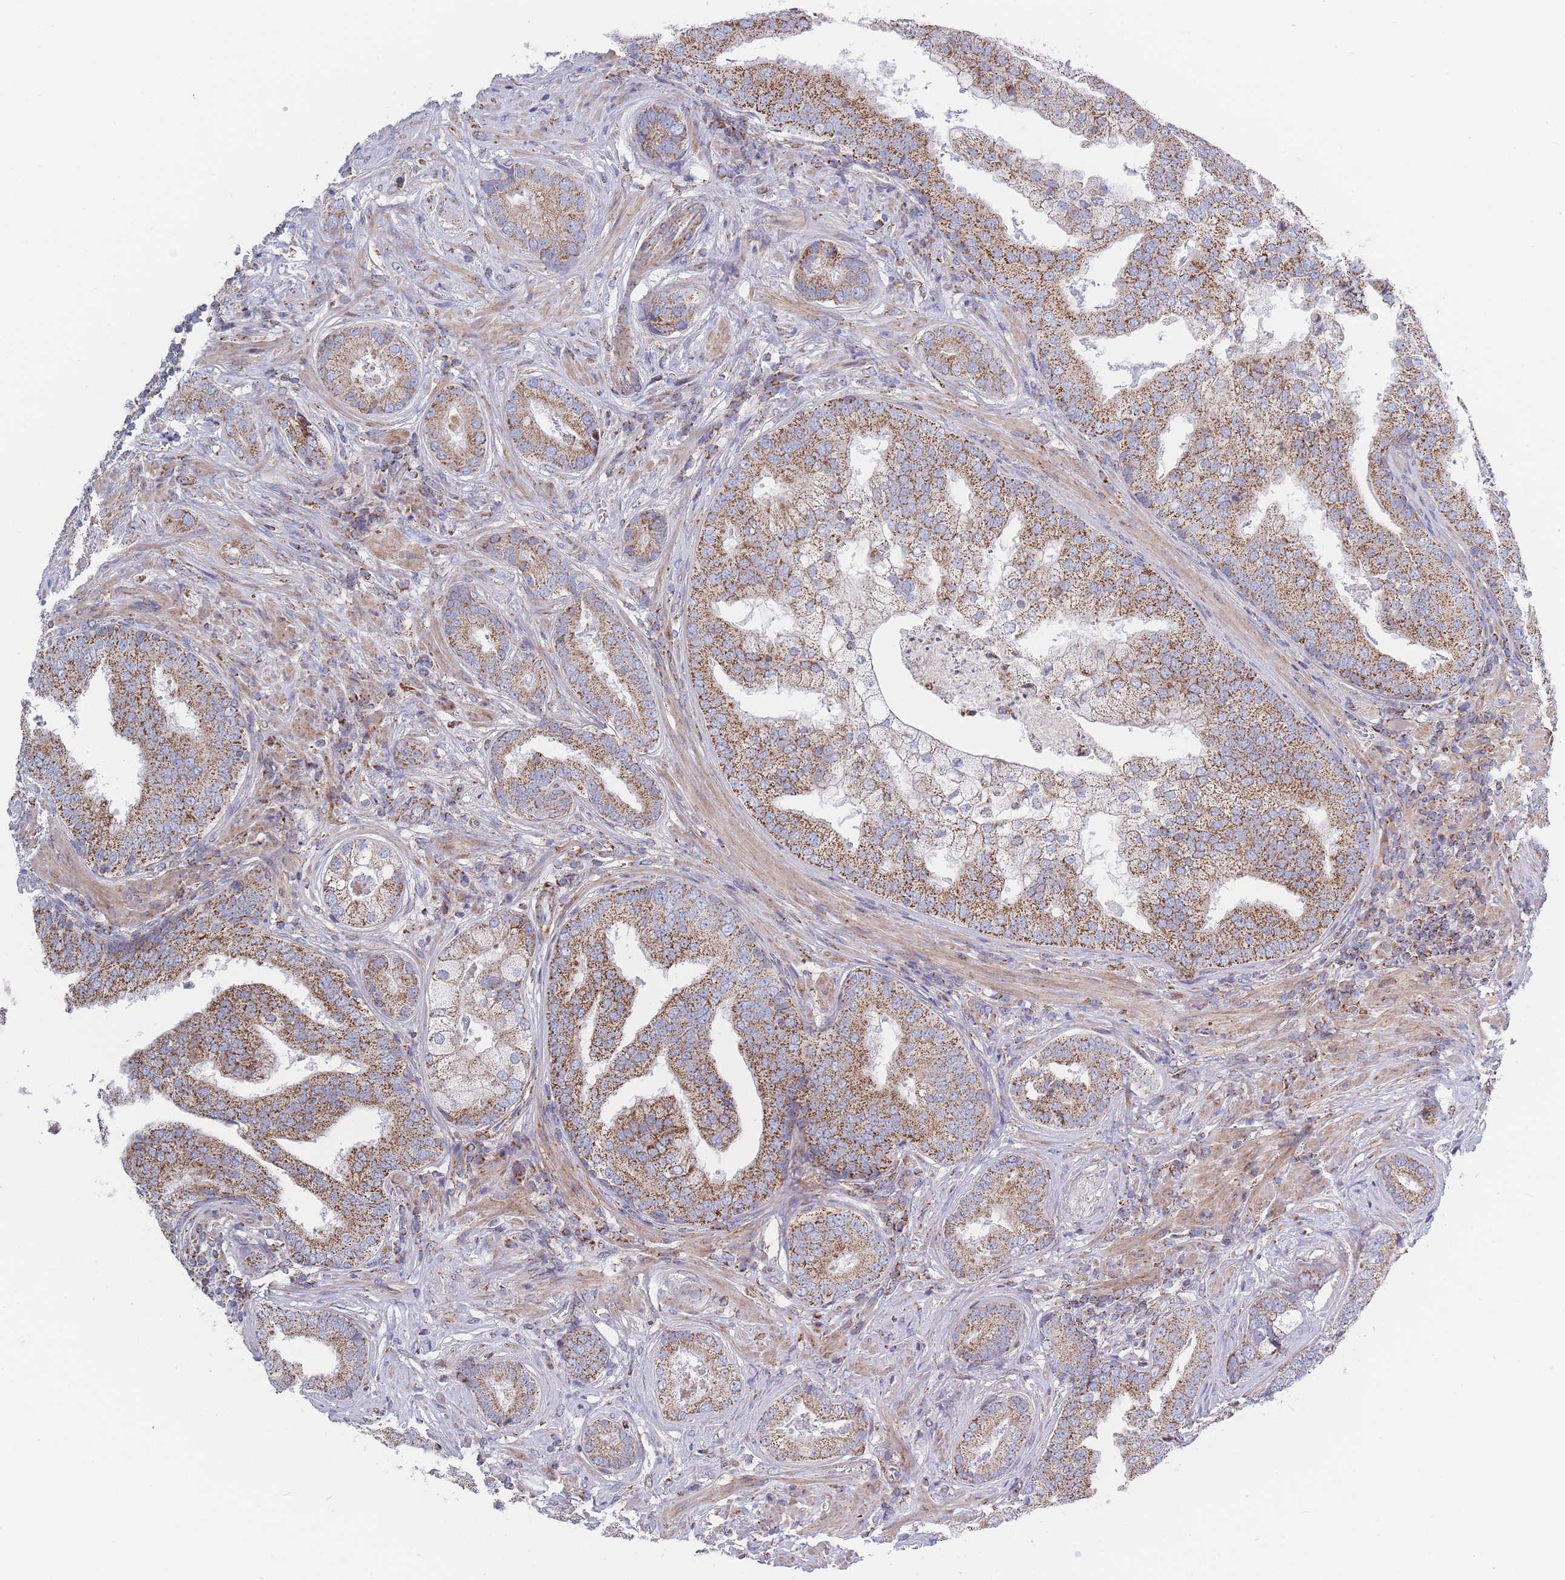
{"staining": {"intensity": "moderate", "quantity": ">75%", "location": "cytoplasmic/membranous"}, "tissue": "prostate cancer", "cell_type": "Tumor cells", "image_type": "cancer", "snomed": [{"axis": "morphology", "description": "Adenocarcinoma, High grade"}, {"axis": "topography", "description": "Prostate"}], "caption": "High-power microscopy captured an immunohistochemistry image of prostate cancer (adenocarcinoma (high-grade)), revealing moderate cytoplasmic/membranous staining in about >75% of tumor cells.", "gene": "IKZF4", "patient": {"sex": "male", "age": 55}}